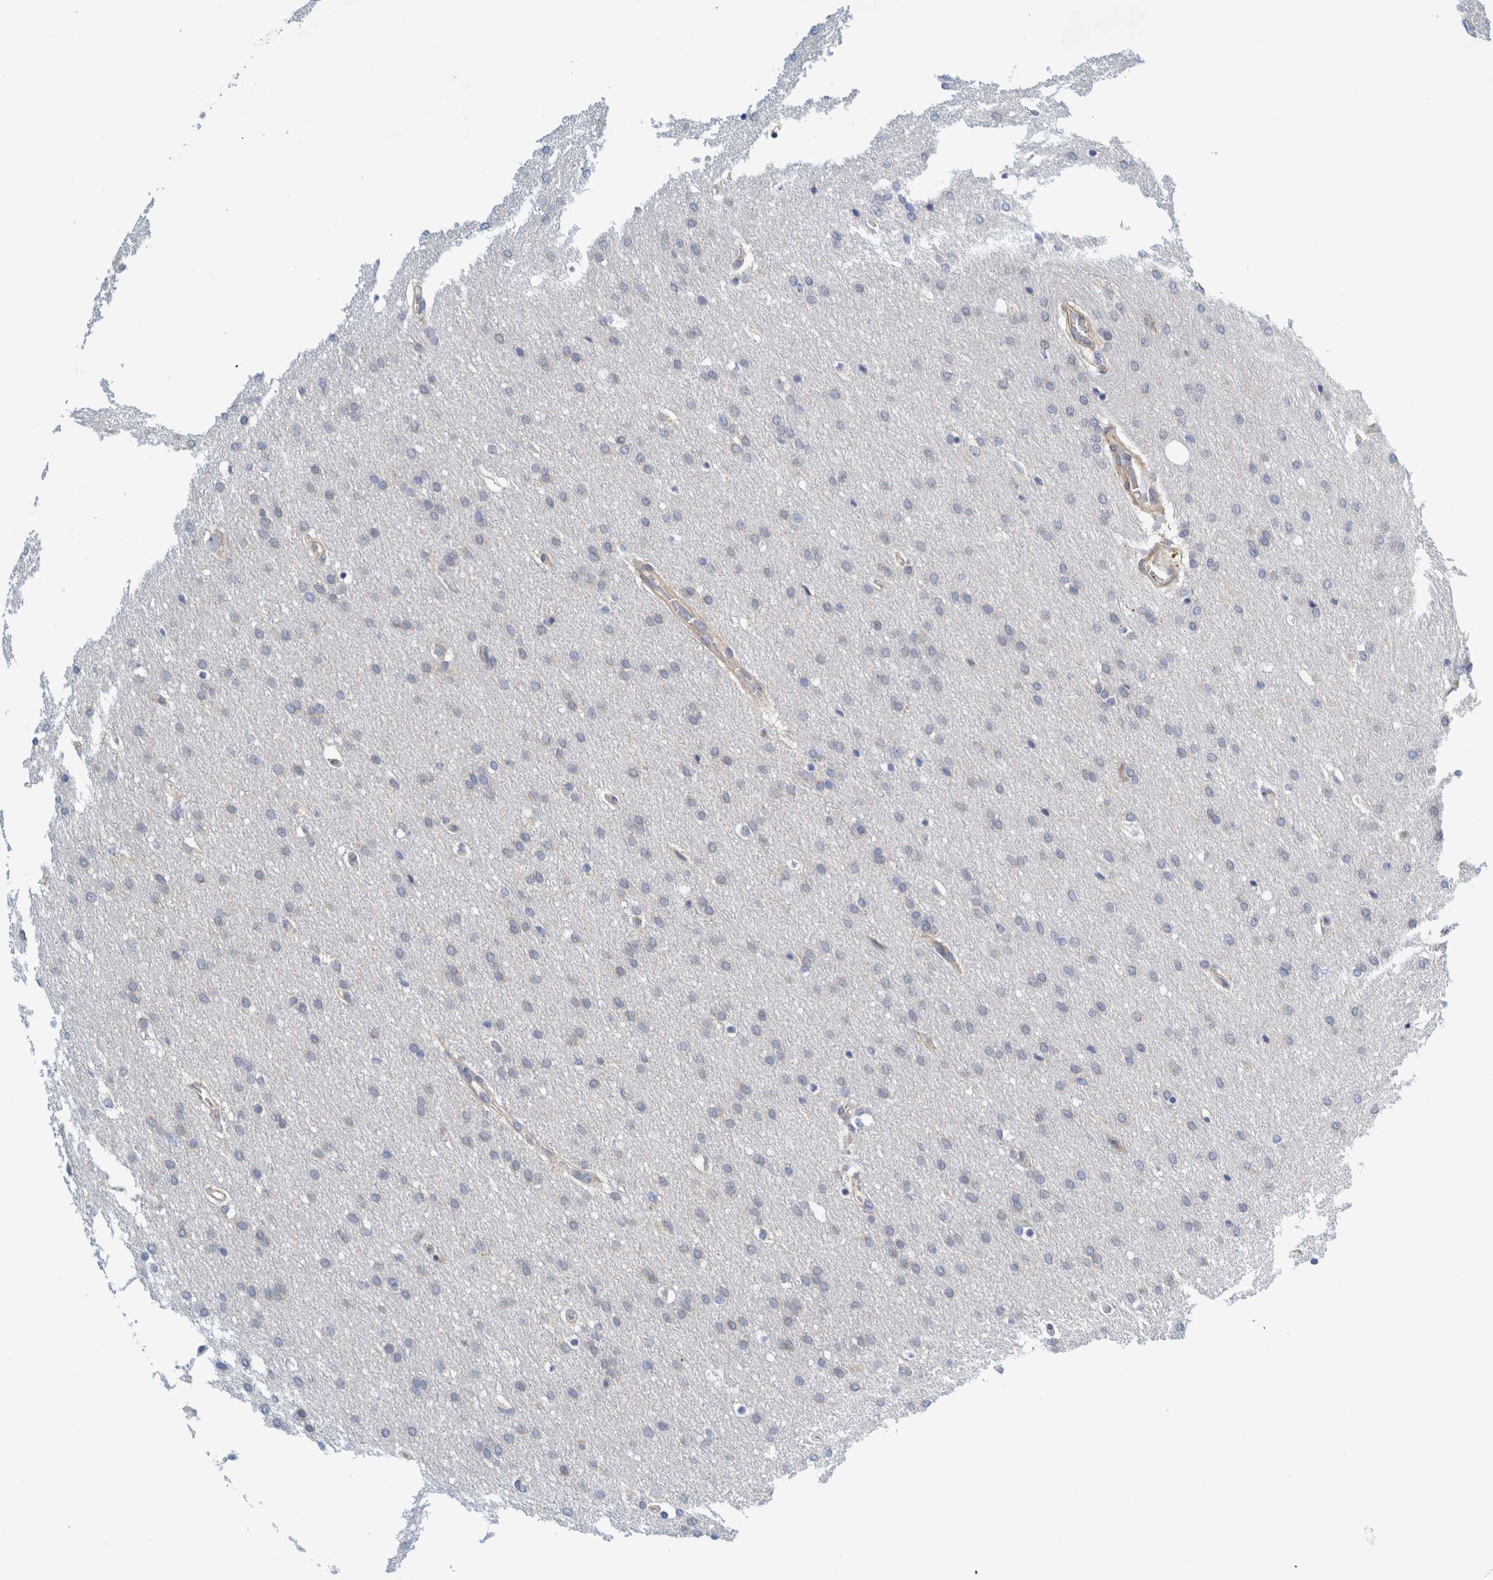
{"staining": {"intensity": "negative", "quantity": "none", "location": "none"}, "tissue": "glioma", "cell_type": "Tumor cells", "image_type": "cancer", "snomed": [{"axis": "morphology", "description": "Glioma, malignant, Low grade"}, {"axis": "topography", "description": "Brain"}], "caption": "There is no significant staining in tumor cells of glioma.", "gene": "ZNF324B", "patient": {"sex": "female", "age": 37}}